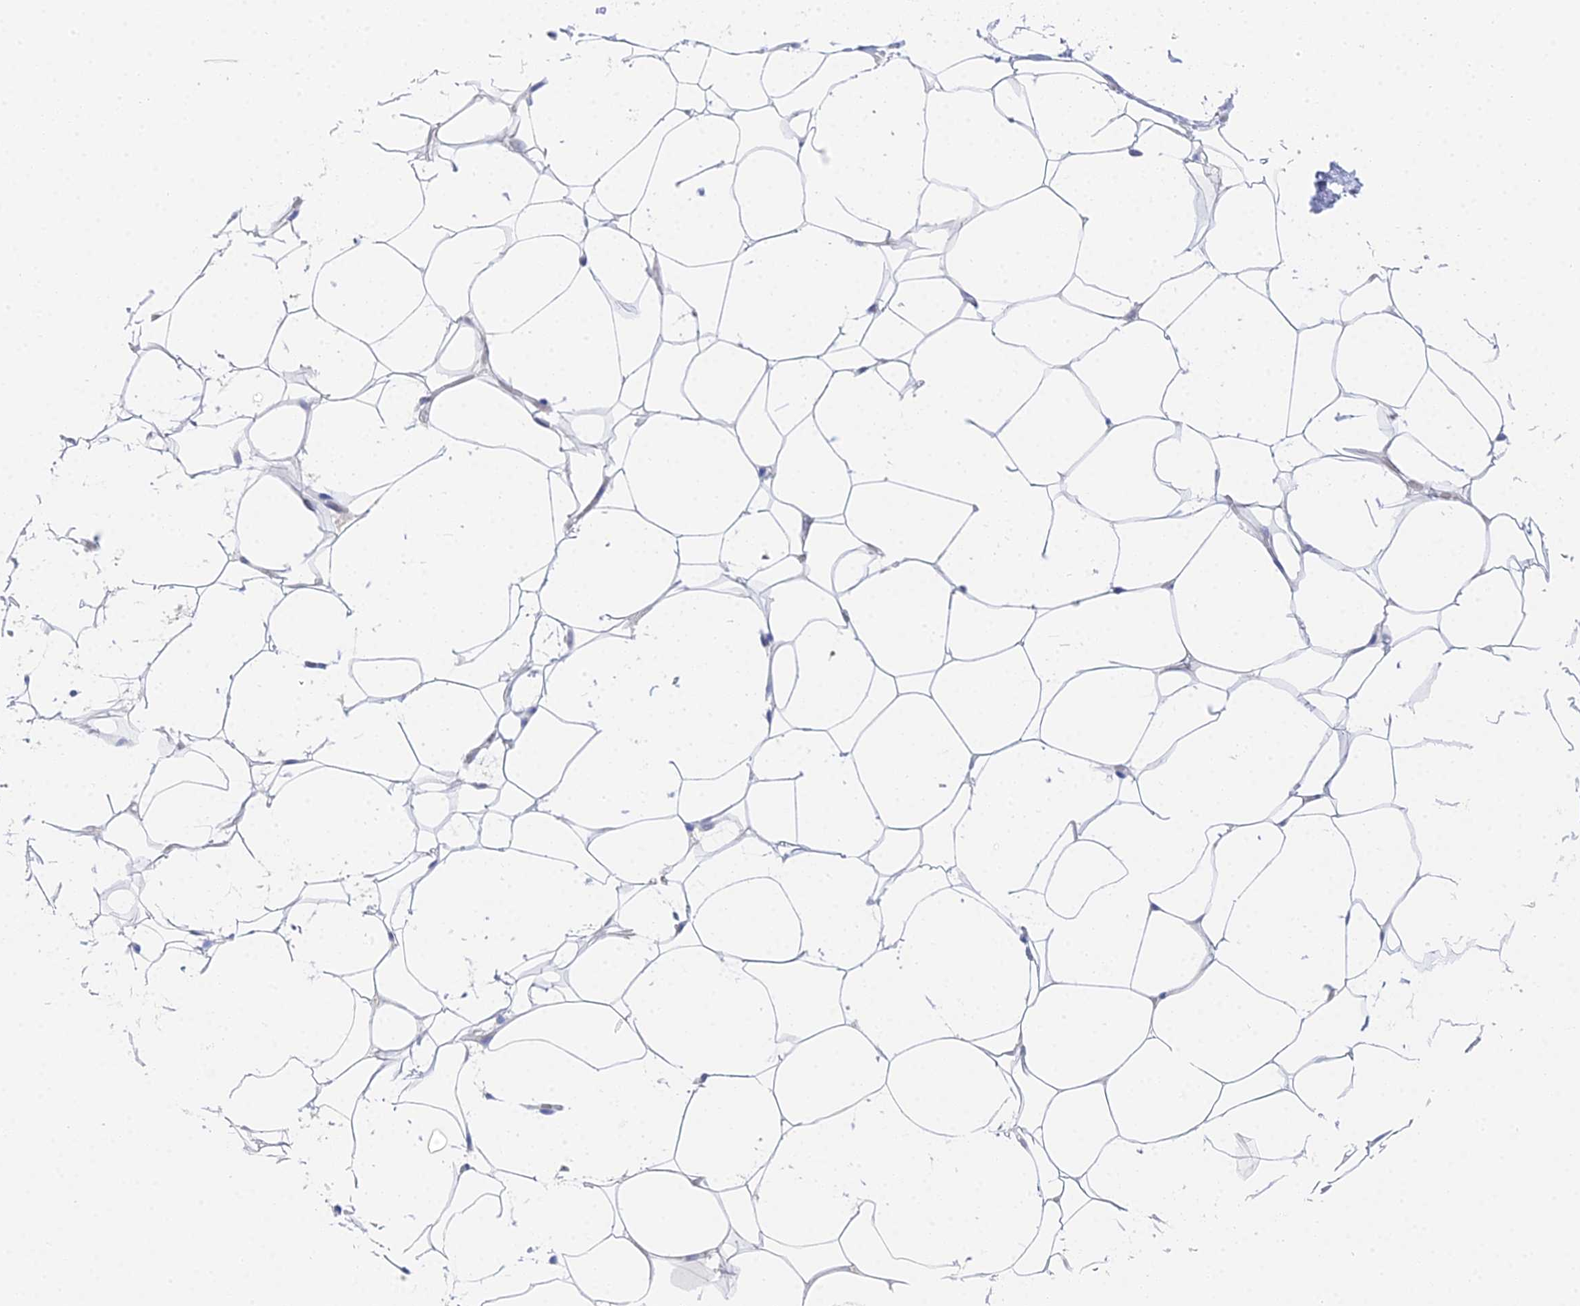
{"staining": {"intensity": "negative", "quantity": "none", "location": "none"}, "tissue": "adipose tissue", "cell_type": "Adipocytes", "image_type": "normal", "snomed": [{"axis": "morphology", "description": "Normal tissue, NOS"}, {"axis": "topography", "description": "Breast"}], "caption": "This is a histopathology image of immunohistochemistry staining of normal adipose tissue, which shows no staining in adipocytes.", "gene": "MCM2", "patient": {"sex": "female", "age": 26}}